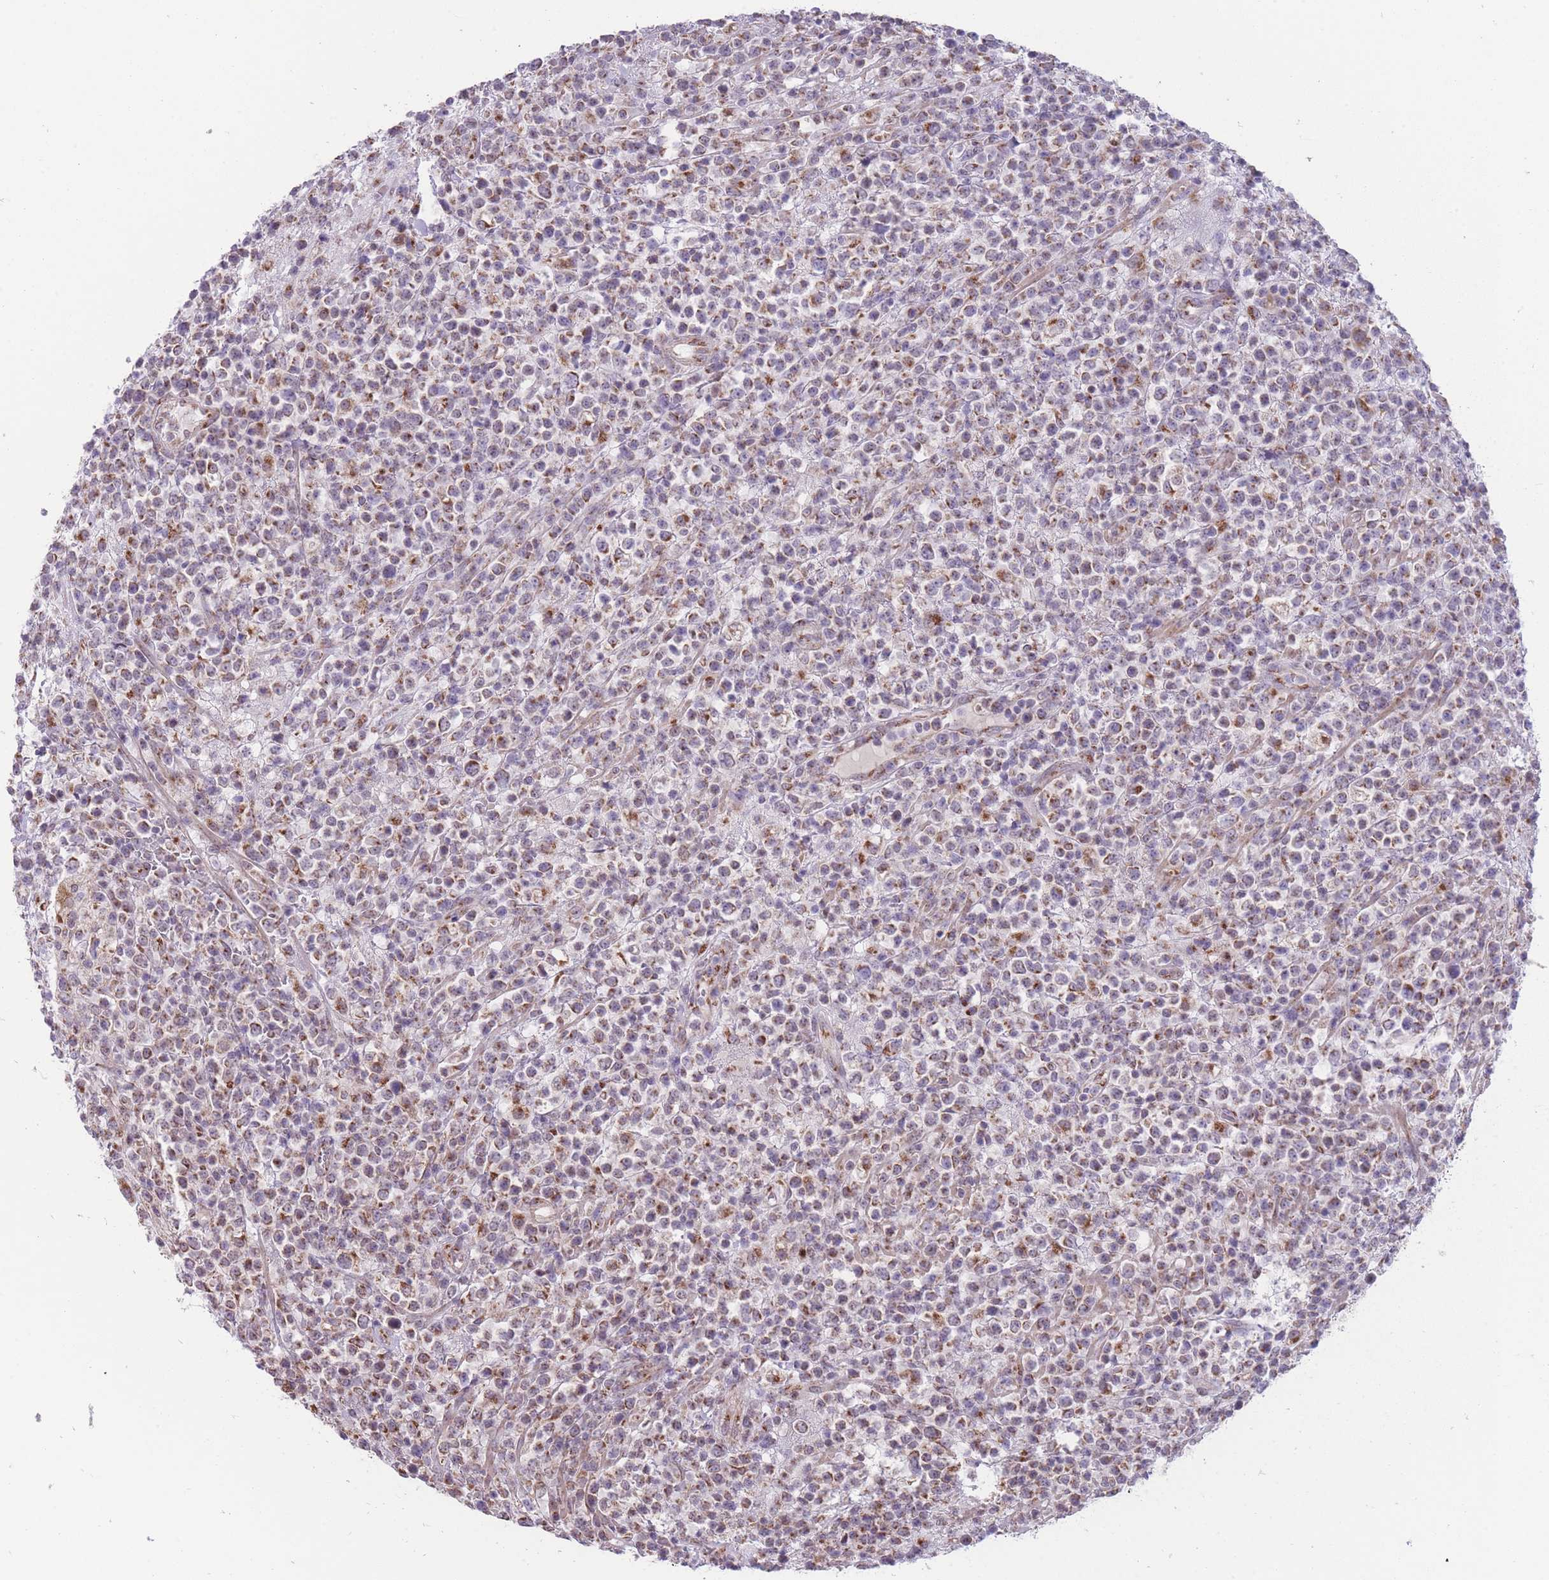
{"staining": {"intensity": "moderate", "quantity": "25%-75%", "location": "cytoplasmic/membranous"}, "tissue": "lymphoma", "cell_type": "Tumor cells", "image_type": "cancer", "snomed": [{"axis": "morphology", "description": "Malignant lymphoma, non-Hodgkin's type, High grade"}, {"axis": "topography", "description": "Colon"}], "caption": "Protein staining by IHC demonstrates moderate cytoplasmic/membranous positivity in approximately 25%-75% of tumor cells in lymphoma. Immunohistochemistry (ihc) stains the protein of interest in brown and the nuclei are stained blue.", "gene": "NELL1", "patient": {"sex": "female", "age": 53}}